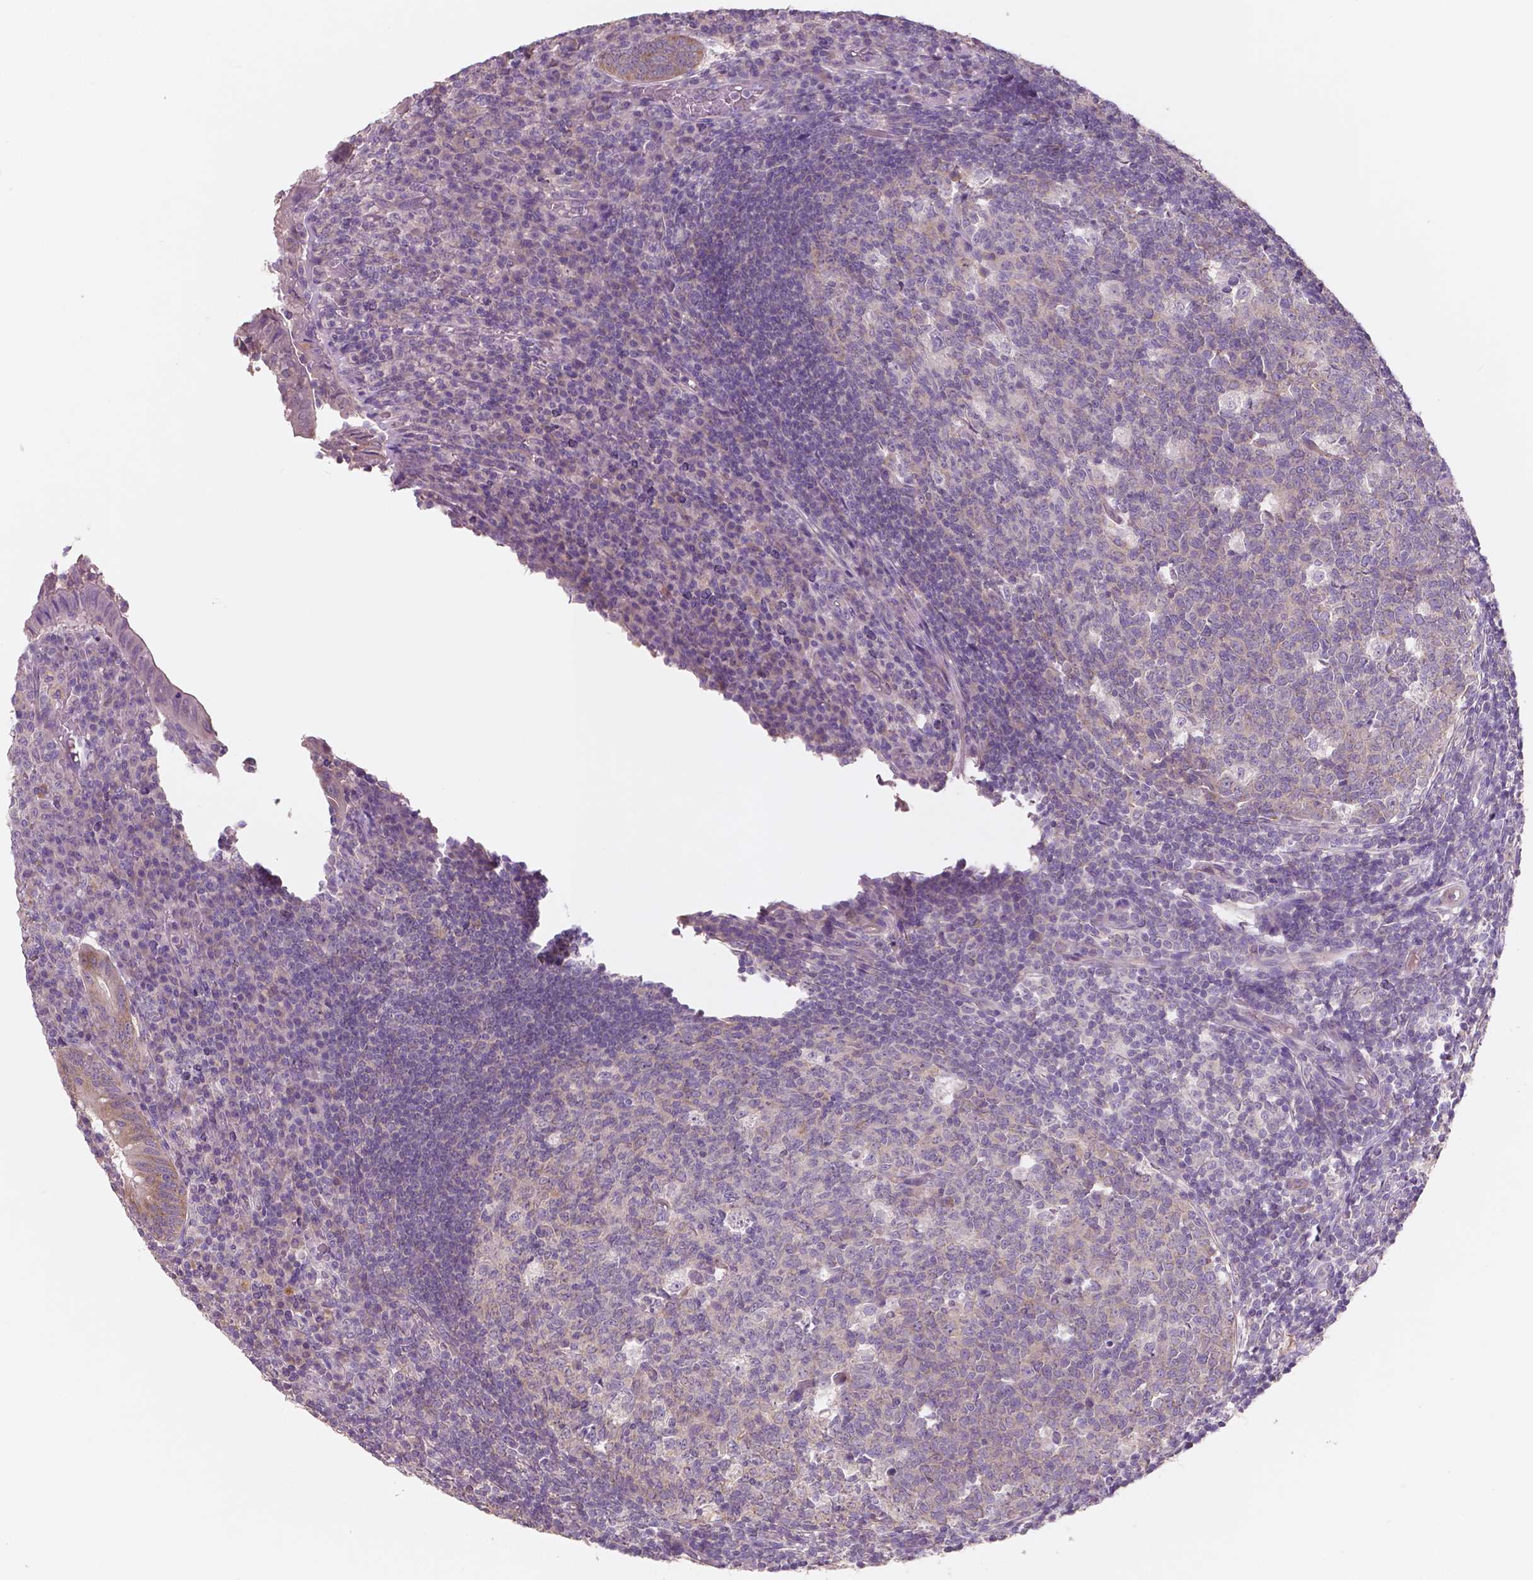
{"staining": {"intensity": "weak", "quantity": "25%-75%", "location": "cytoplasmic/membranous"}, "tissue": "appendix", "cell_type": "Glandular cells", "image_type": "normal", "snomed": [{"axis": "morphology", "description": "Normal tissue, NOS"}, {"axis": "topography", "description": "Appendix"}], "caption": "Protein analysis of unremarkable appendix reveals weak cytoplasmic/membranous expression in about 25%-75% of glandular cells.", "gene": "LSM14B", "patient": {"sex": "male", "age": 18}}